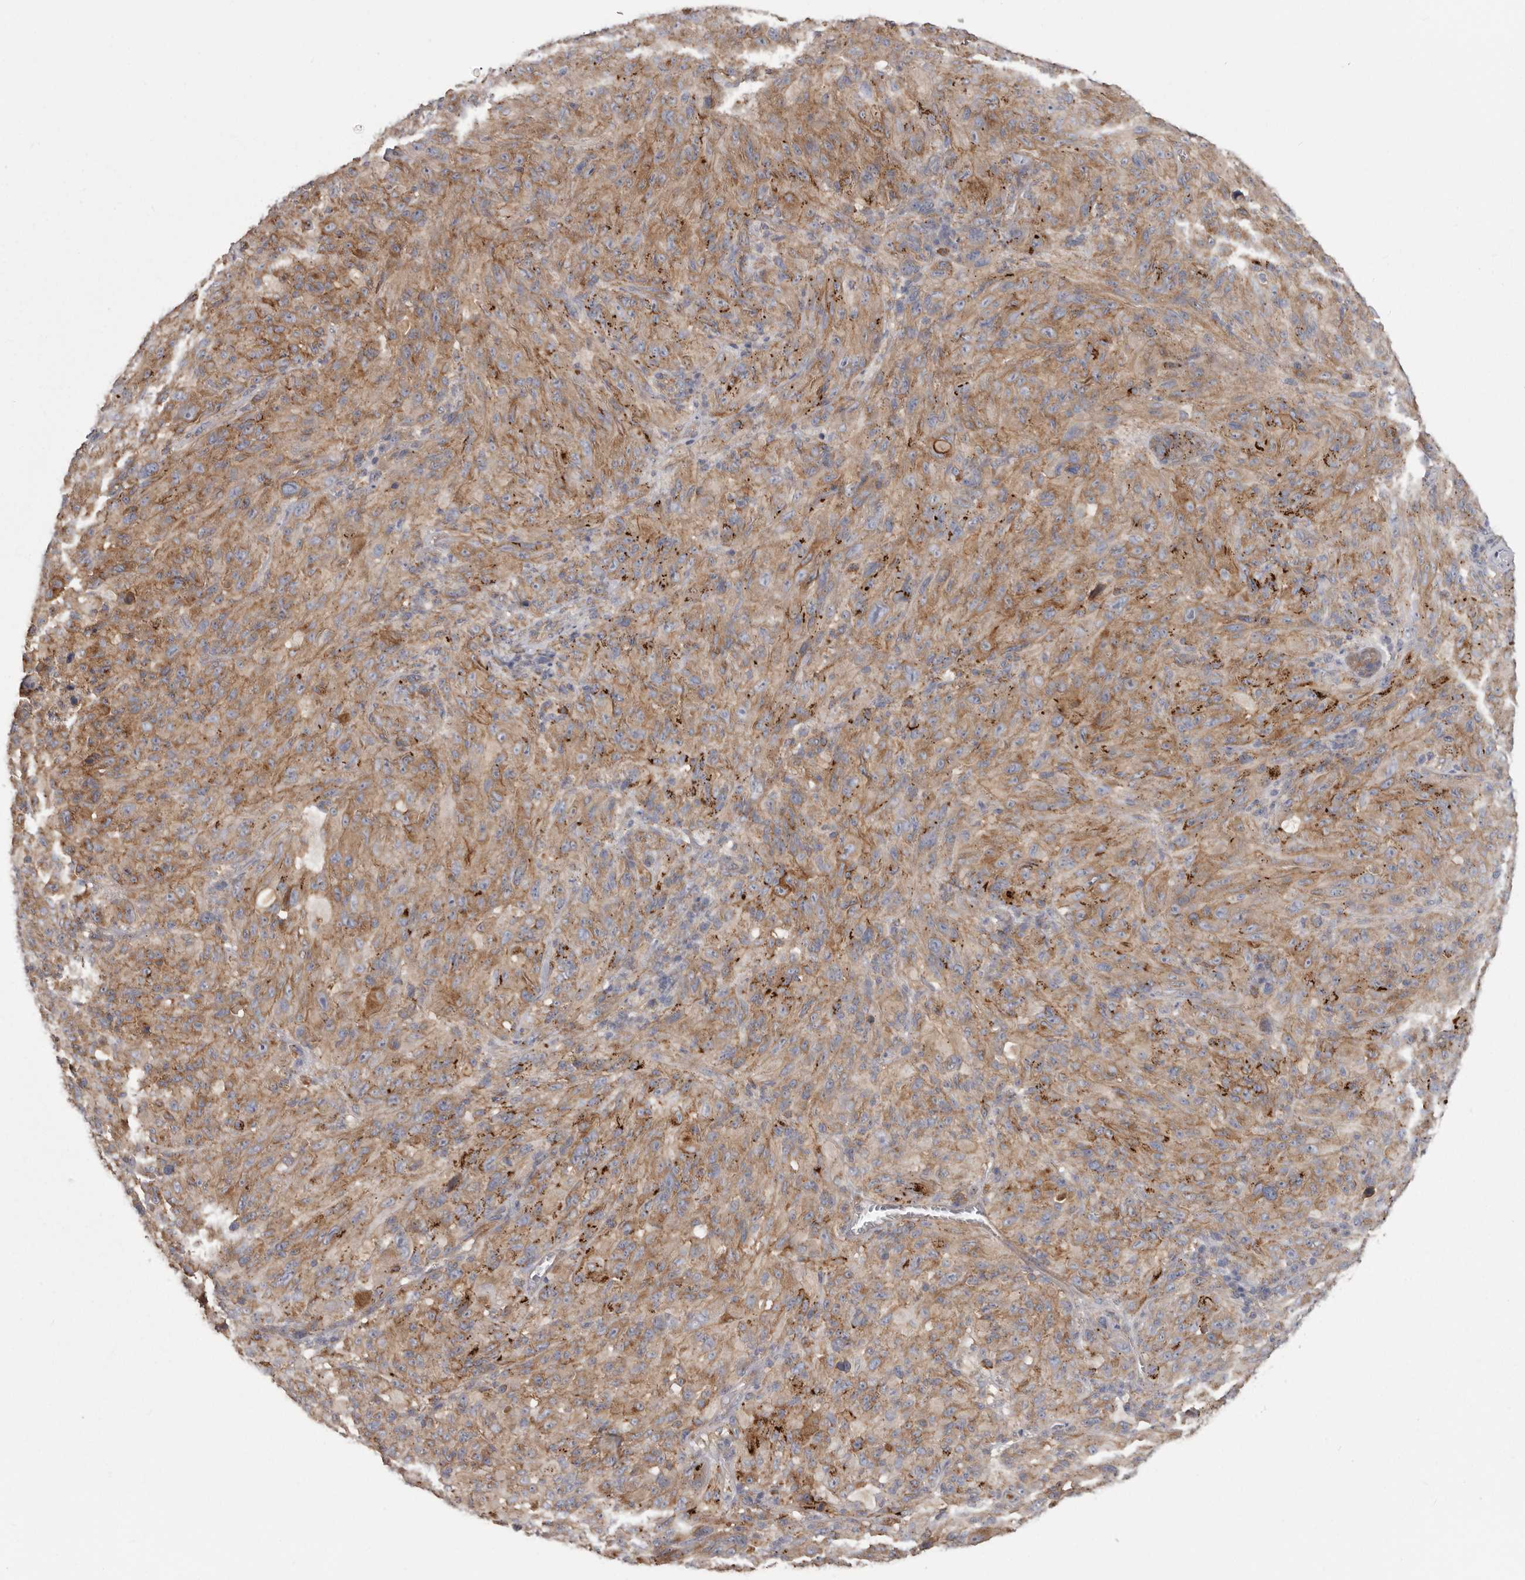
{"staining": {"intensity": "moderate", "quantity": ">75%", "location": "cytoplasmic/membranous"}, "tissue": "melanoma", "cell_type": "Tumor cells", "image_type": "cancer", "snomed": [{"axis": "morphology", "description": "Malignant melanoma, NOS"}, {"axis": "topography", "description": "Skin of head"}], "caption": "Immunohistochemical staining of malignant melanoma displays medium levels of moderate cytoplasmic/membranous staining in approximately >75% of tumor cells.", "gene": "ENAH", "patient": {"sex": "male", "age": 96}}